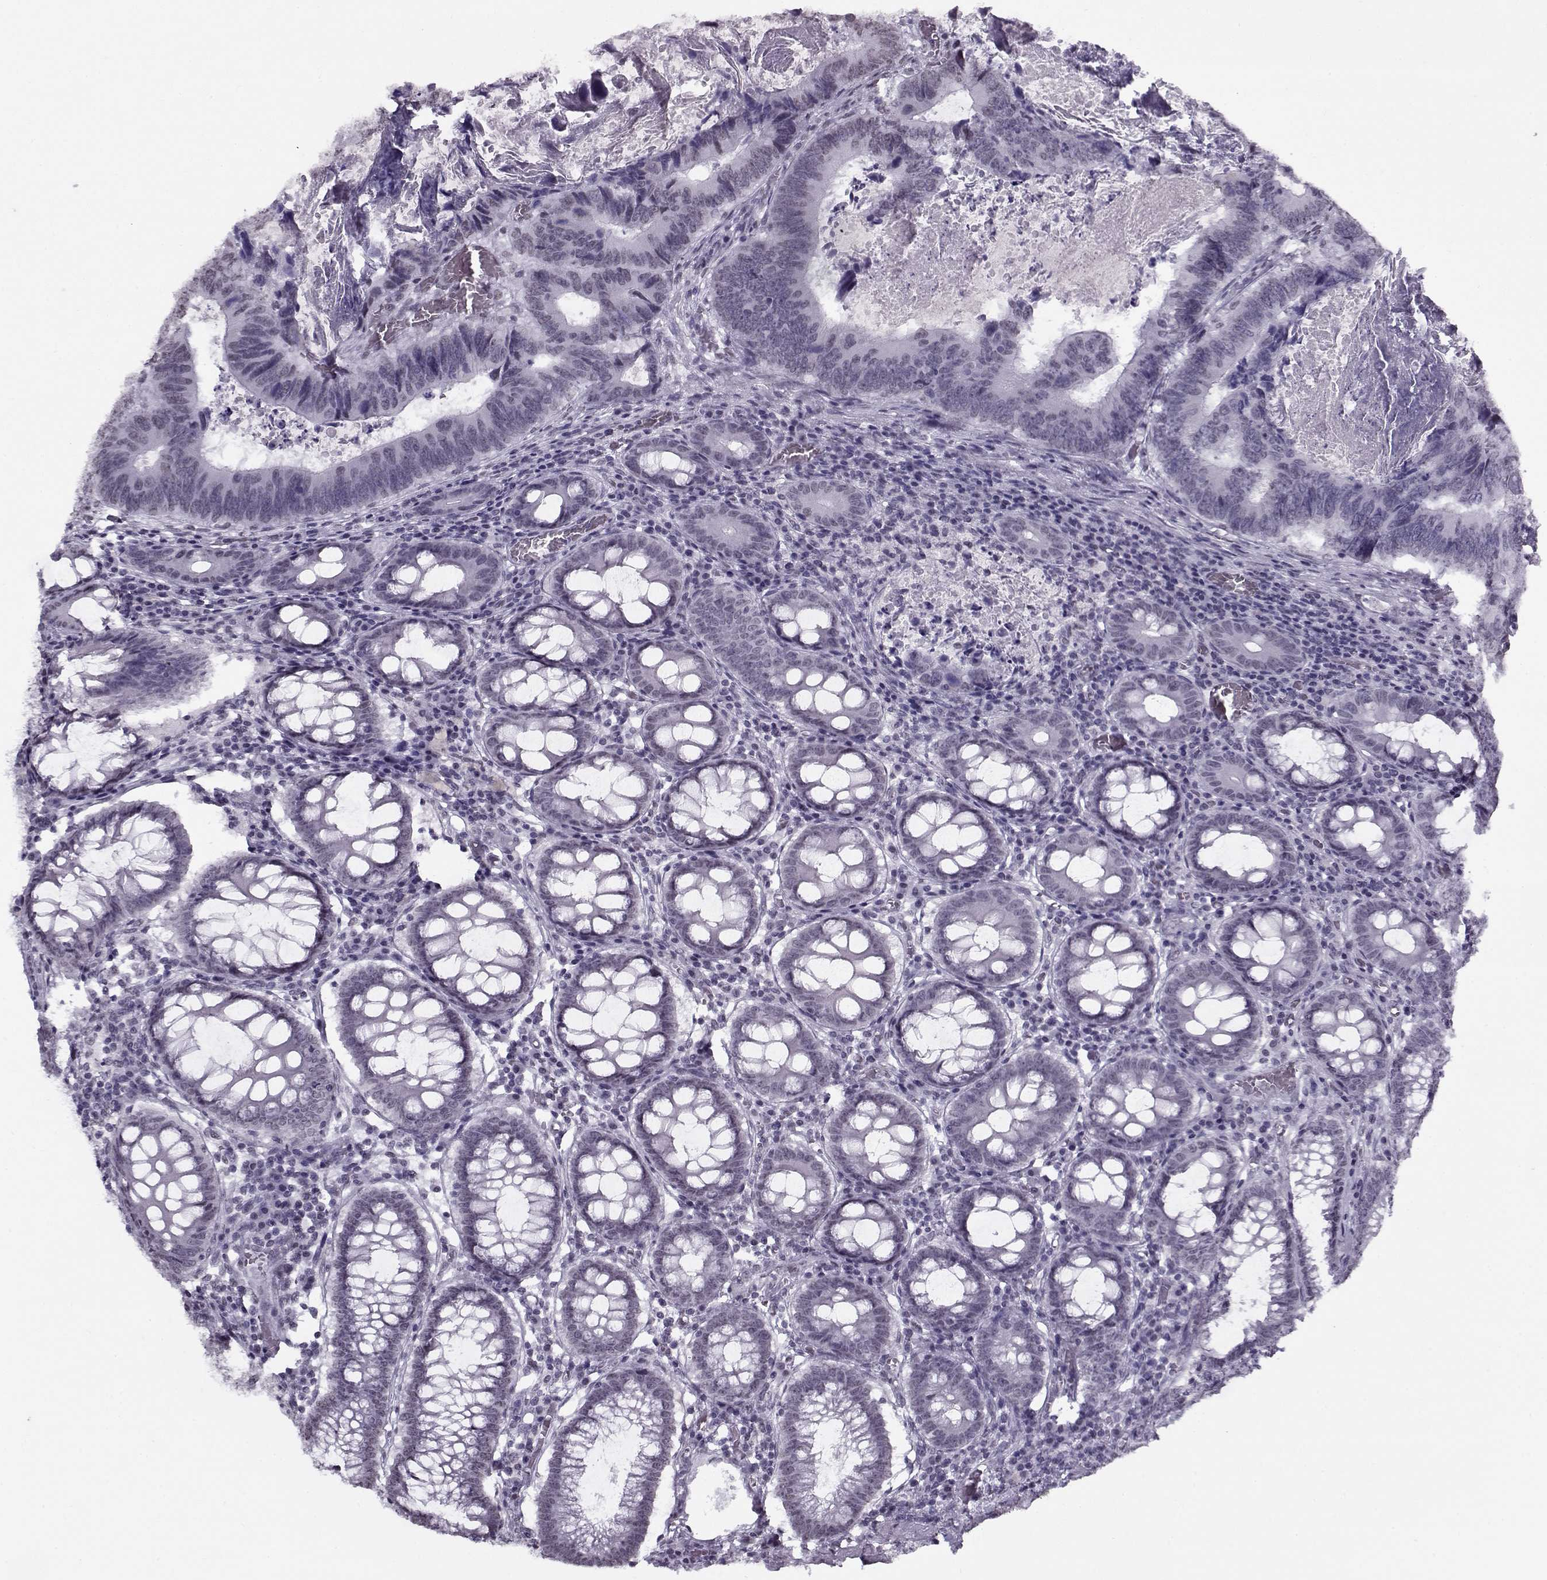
{"staining": {"intensity": "negative", "quantity": "none", "location": "none"}, "tissue": "colorectal cancer", "cell_type": "Tumor cells", "image_type": "cancer", "snomed": [{"axis": "morphology", "description": "Adenocarcinoma, NOS"}, {"axis": "topography", "description": "Colon"}], "caption": "Tumor cells show no significant protein expression in colorectal adenocarcinoma.", "gene": "PRMT8", "patient": {"sex": "female", "age": 82}}